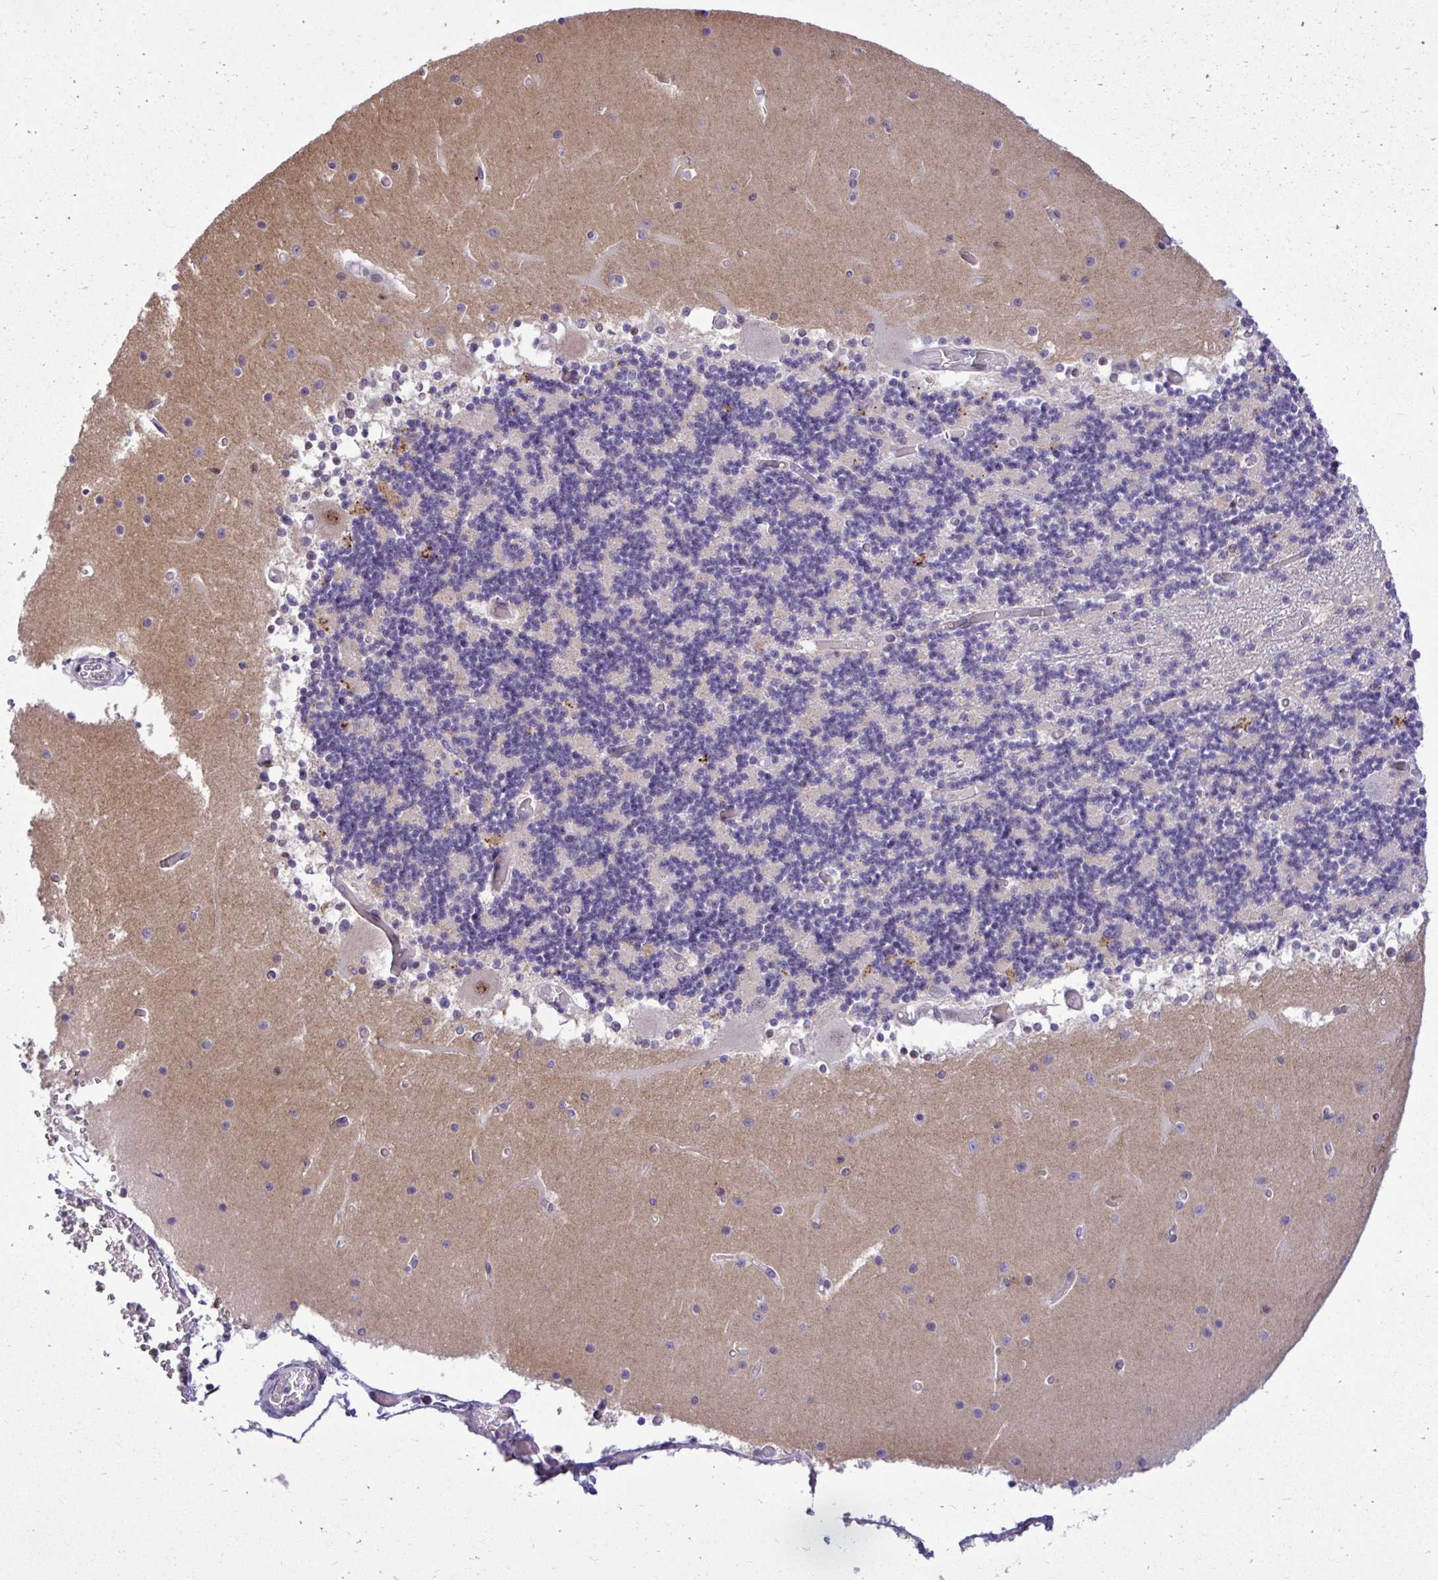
{"staining": {"intensity": "negative", "quantity": "none", "location": "none"}, "tissue": "cerebellum", "cell_type": "Cells in granular layer", "image_type": "normal", "snomed": [{"axis": "morphology", "description": "Normal tissue, NOS"}, {"axis": "topography", "description": "Cerebellum"}], "caption": "This photomicrograph is of normal cerebellum stained with IHC to label a protein in brown with the nuclei are counter-stained blue. There is no expression in cells in granular layer.", "gene": "CDC20", "patient": {"sex": "female", "age": 28}}